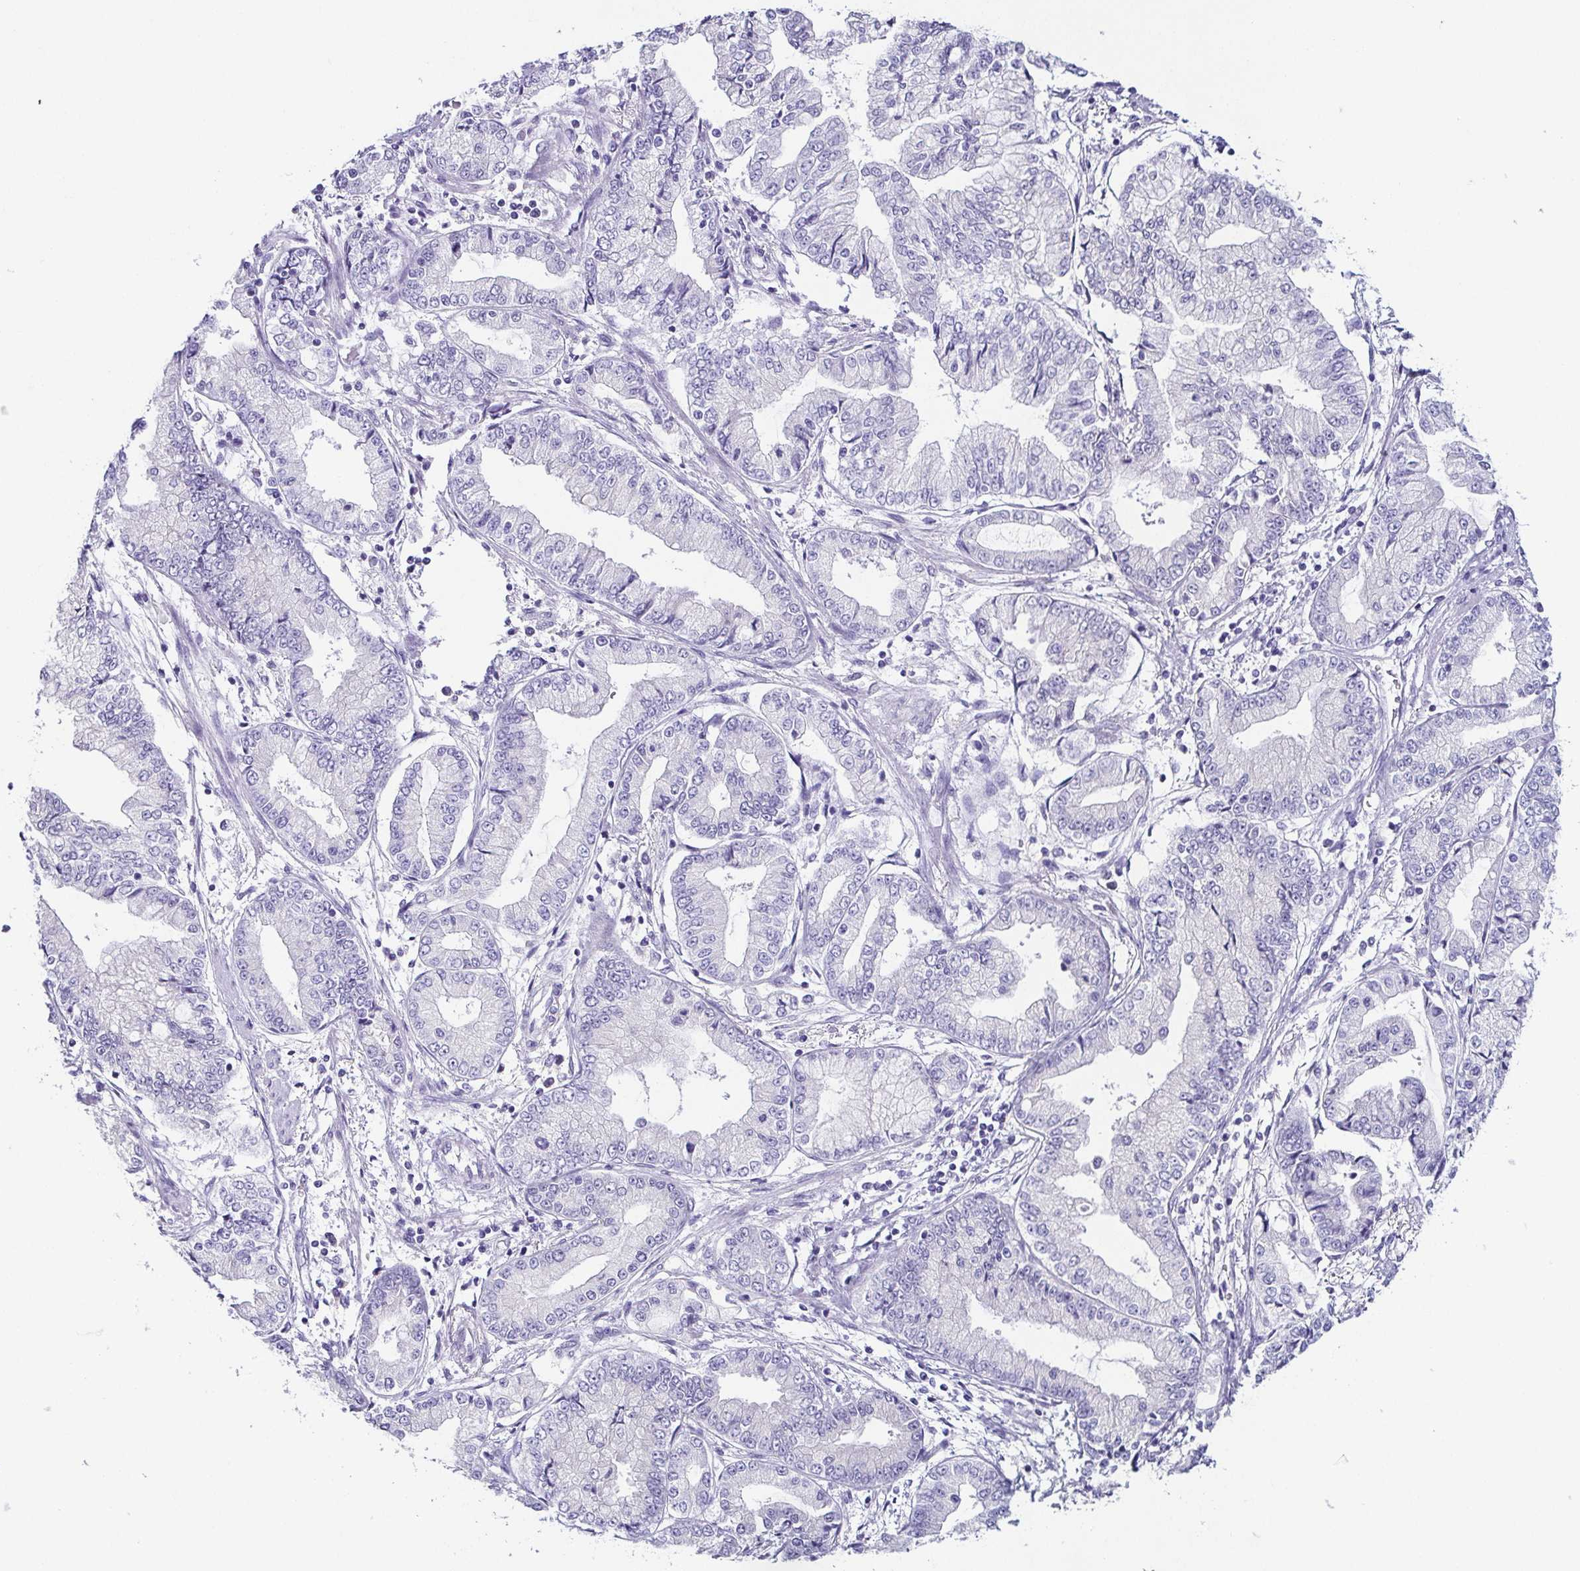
{"staining": {"intensity": "negative", "quantity": "none", "location": "none"}, "tissue": "stomach cancer", "cell_type": "Tumor cells", "image_type": "cancer", "snomed": [{"axis": "morphology", "description": "Adenocarcinoma, NOS"}, {"axis": "topography", "description": "Stomach, upper"}], "caption": "Immunohistochemical staining of stomach adenocarcinoma exhibits no significant positivity in tumor cells.", "gene": "TP73", "patient": {"sex": "female", "age": 74}}